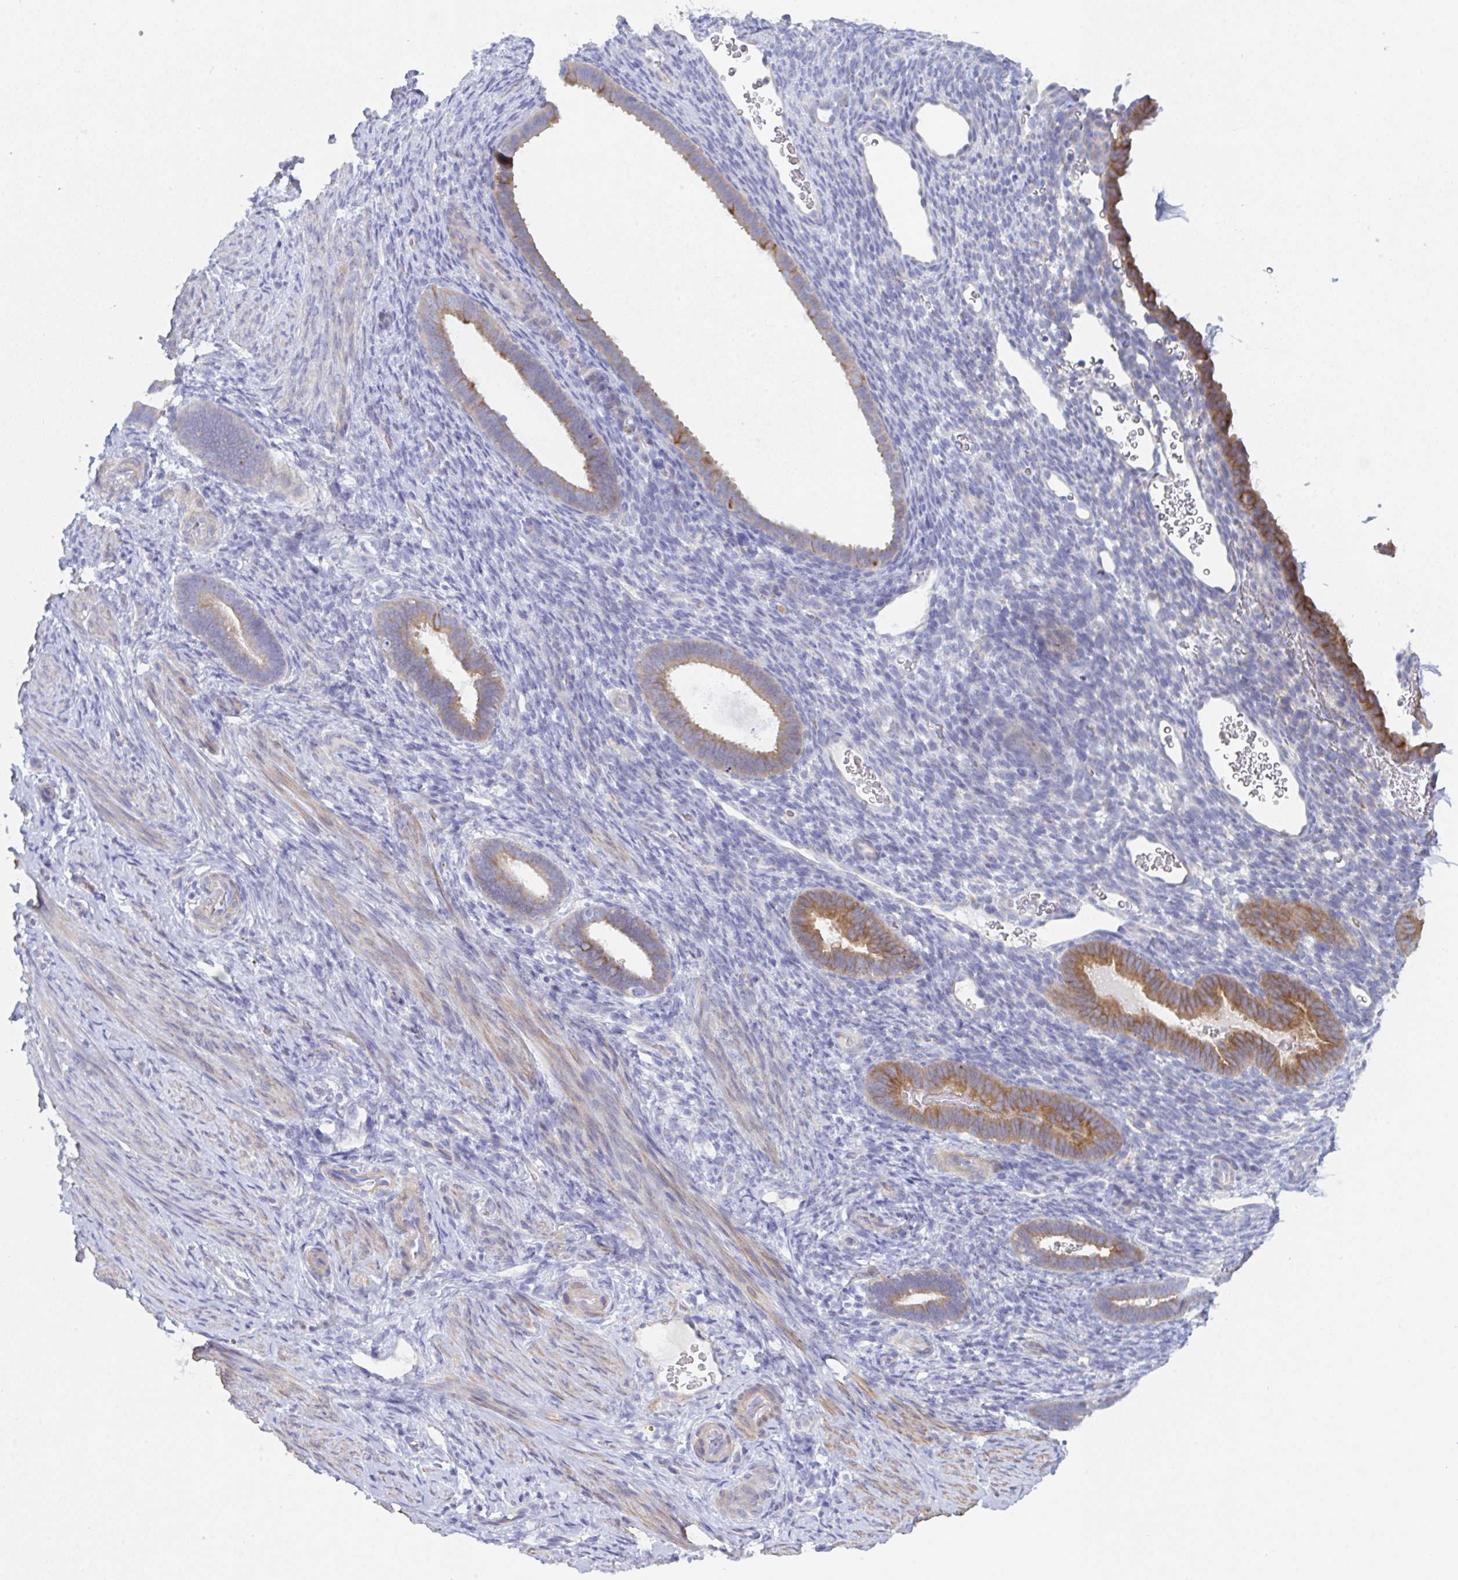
{"staining": {"intensity": "negative", "quantity": "none", "location": "none"}, "tissue": "endometrium", "cell_type": "Cells in endometrial stroma", "image_type": "normal", "snomed": [{"axis": "morphology", "description": "Normal tissue, NOS"}, {"axis": "topography", "description": "Endometrium"}], "caption": "High power microscopy photomicrograph of an immunohistochemistry histopathology image of normal endometrium, revealing no significant expression in cells in endometrial stroma.", "gene": "CEP170B", "patient": {"sex": "female", "age": 34}}